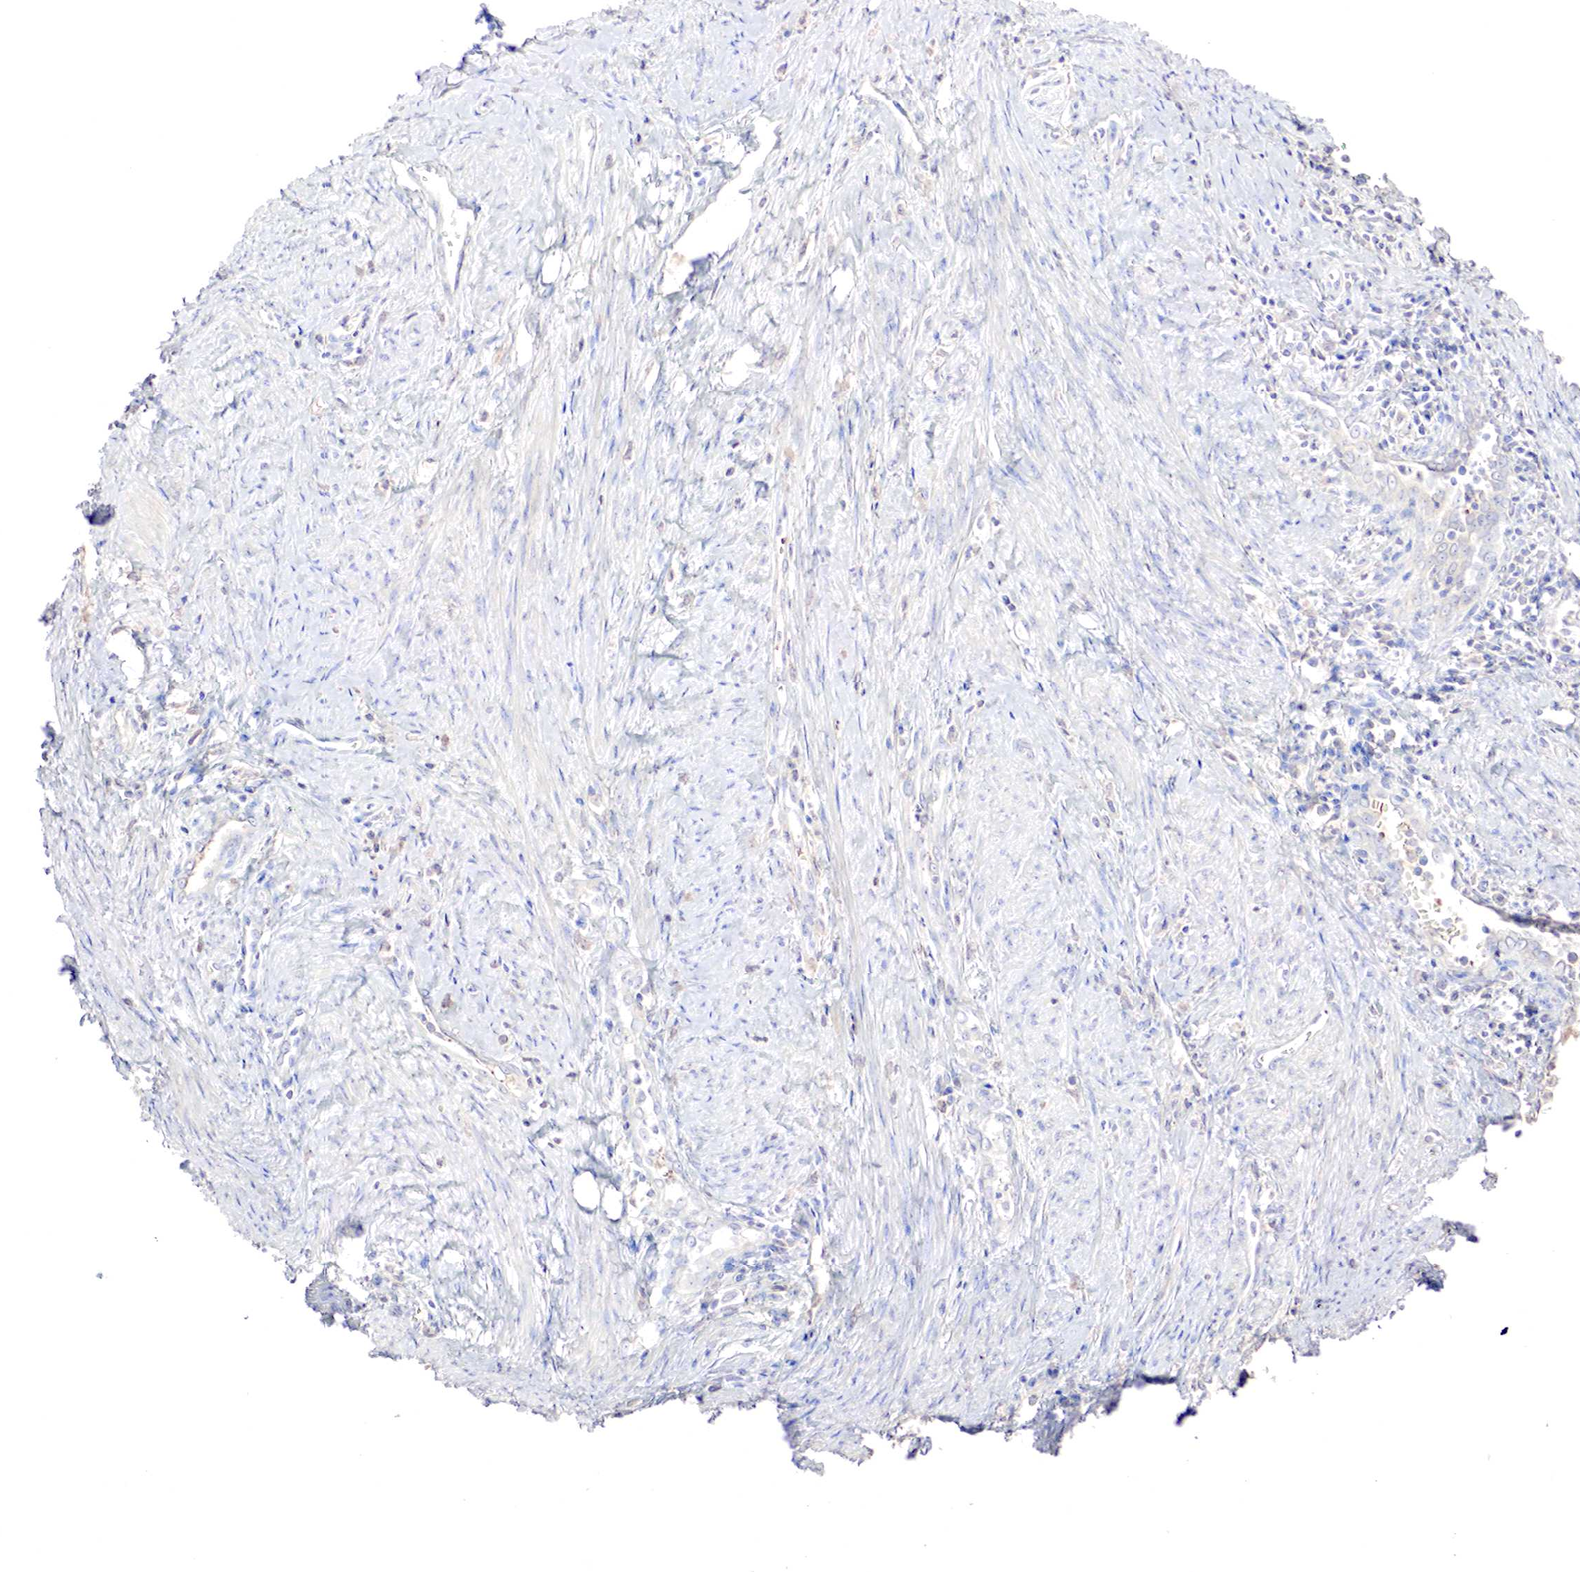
{"staining": {"intensity": "weak", "quantity": "<25%", "location": "cytoplasmic/membranous"}, "tissue": "cervical cancer", "cell_type": "Tumor cells", "image_type": "cancer", "snomed": [{"axis": "morphology", "description": "Normal tissue, NOS"}, {"axis": "morphology", "description": "Adenocarcinoma, NOS"}, {"axis": "topography", "description": "Cervix"}], "caption": "Adenocarcinoma (cervical) stained for a protein using IHC demonstrates no expression tumor cells.", "gene": "GATA1", "patient": {"sex": "female", "age": 34}}